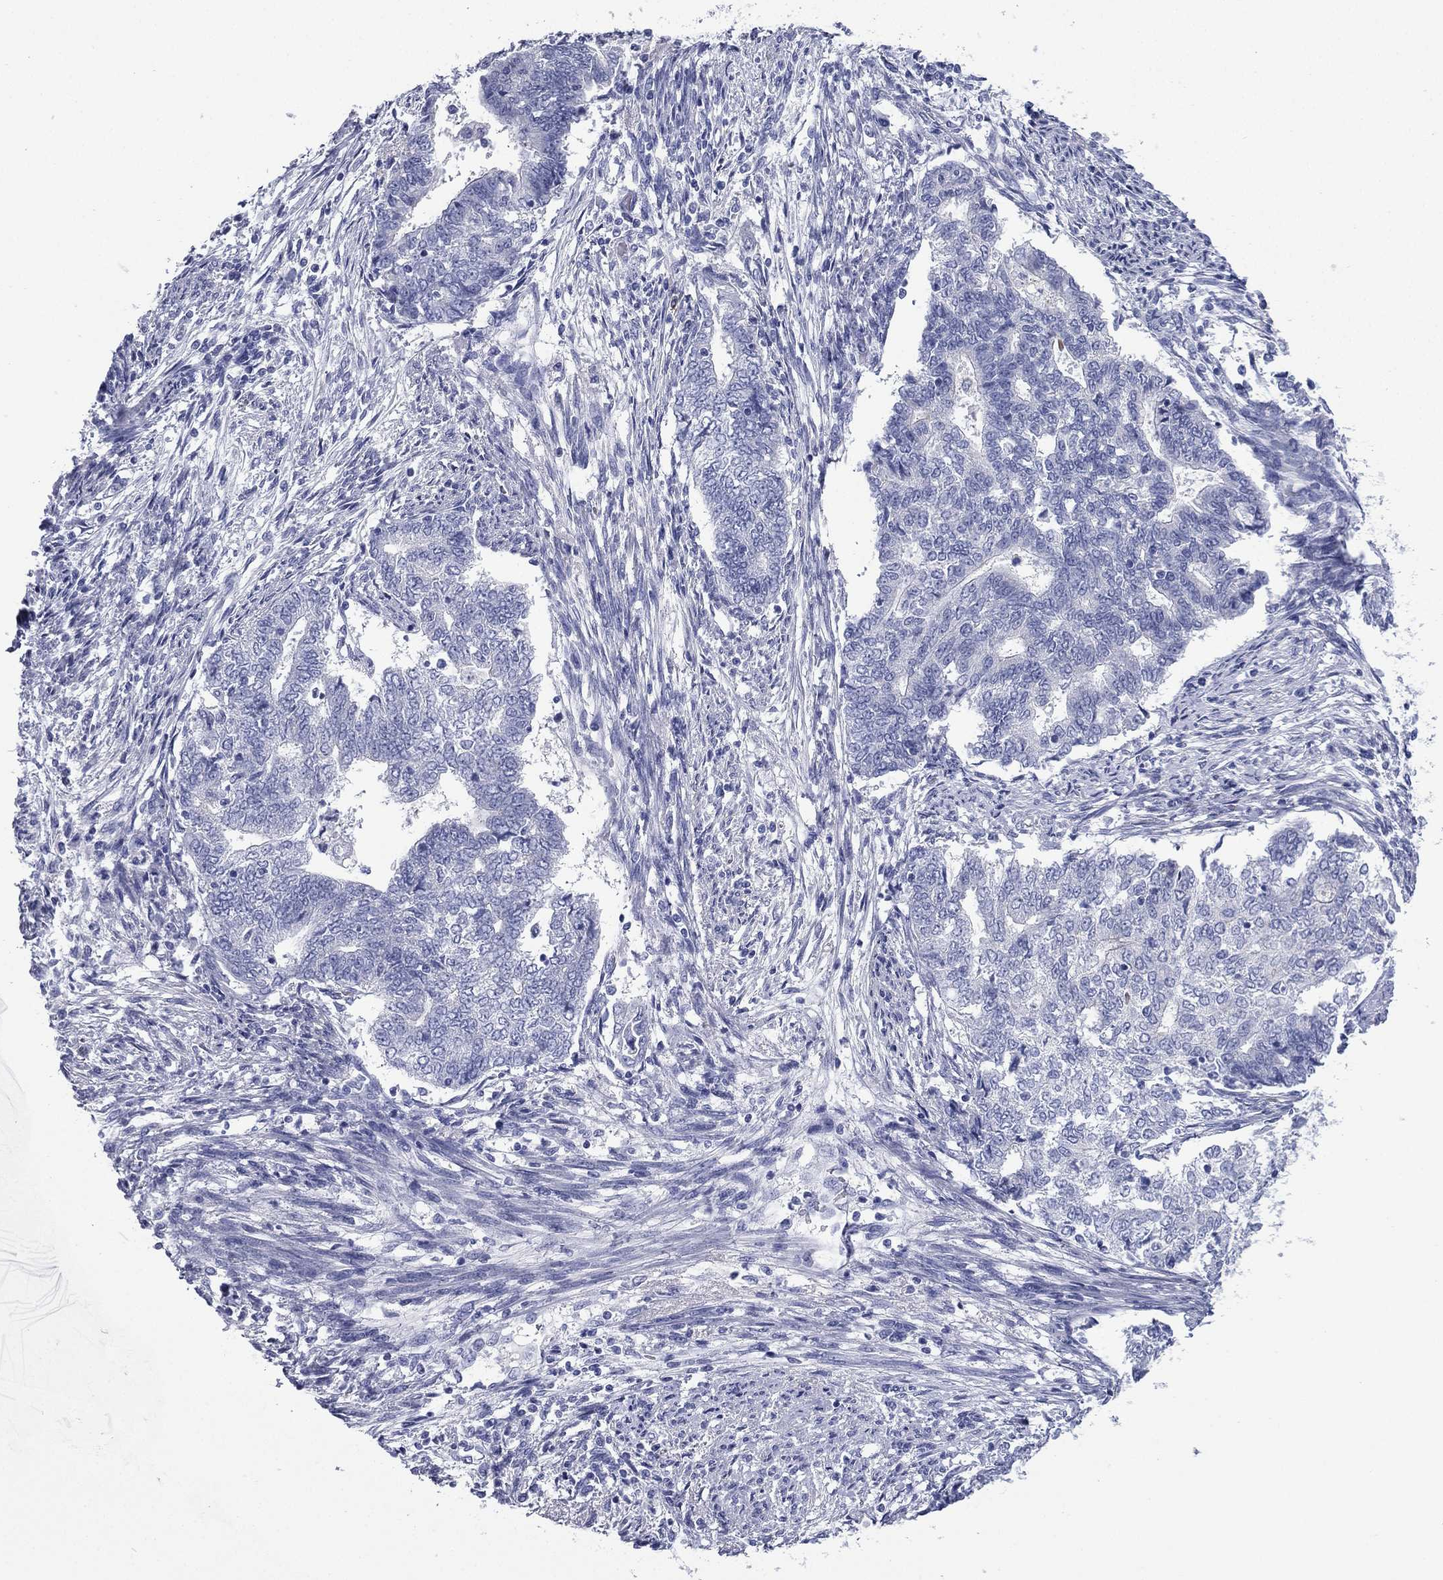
{"staining": {"intensity": "negative", "quantity": "none", "location": "none"}, "tissue": "endometrial cancer", "cell_type": "Tumor cells", "image_type": "cancer", "snomed": [{"axis": "morphology", "description": "Adenocarcinoma, NOS"}, {"axis": "topography", "description": "Endometrium"}], "caption": "A photomicrograph of human adenocarcinoma (endometrial) is negative for staining in tumor cells.", "gene": "FCER2", "patient": {"sex": "female", "age": 65}}